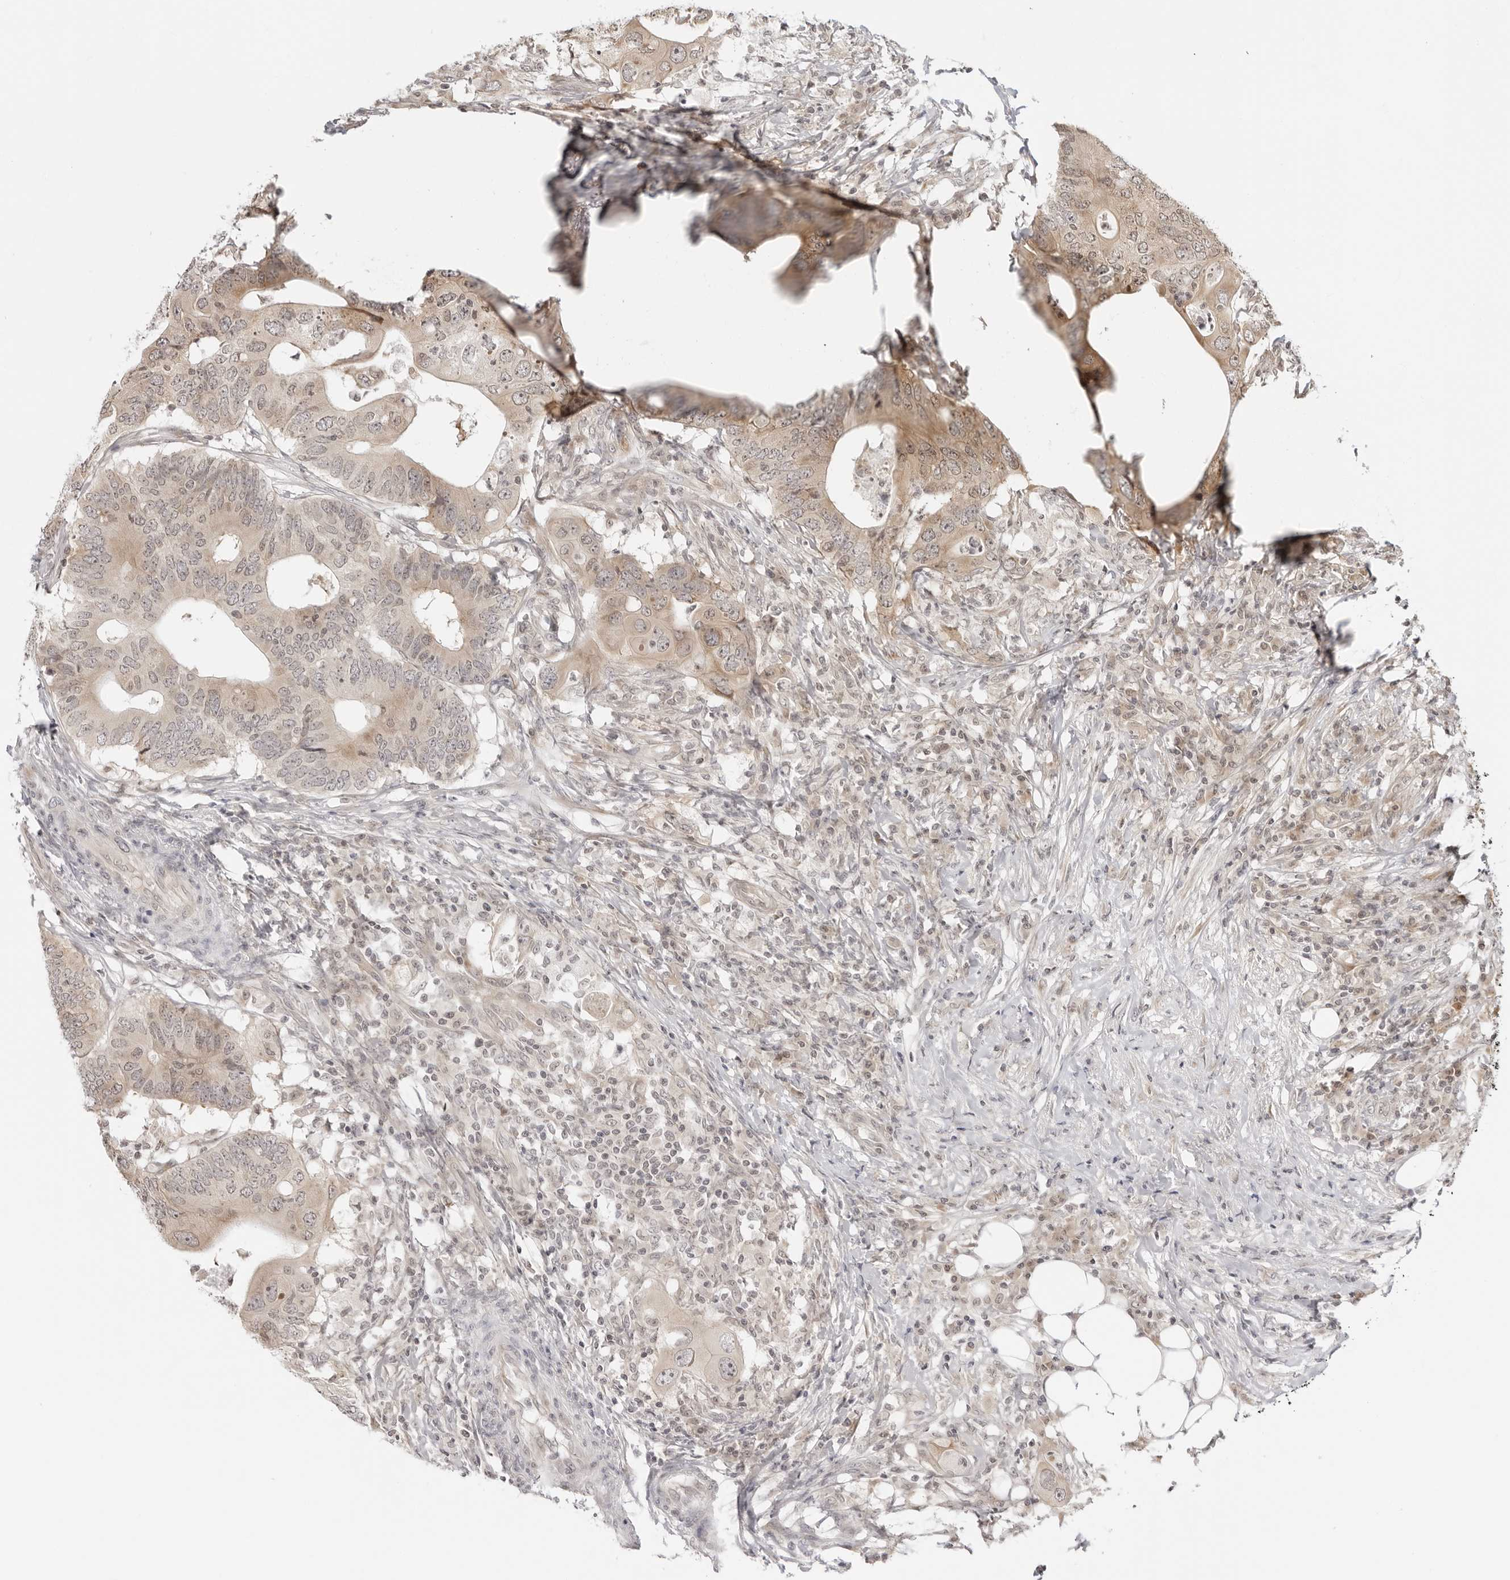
{"staining": {"intensity": "weak", "quantity": "<25%", "location": "cytoplasmic/membranous"}, "tissue": "colorectal cancer", "cell_type": "Tumor cells", "image_type": "cancer", "snomed": [{"axis": "morphology", "description": "Adenocarcinoma, NOS"}, {"axis": "topography", "description": "Colon"}], "caption": "The photomicrograph shows no significant expression in tumor cells of colorectal cancer.", "gene": "PRRC2C", "patient": {"sex": "male", "age": 71}}